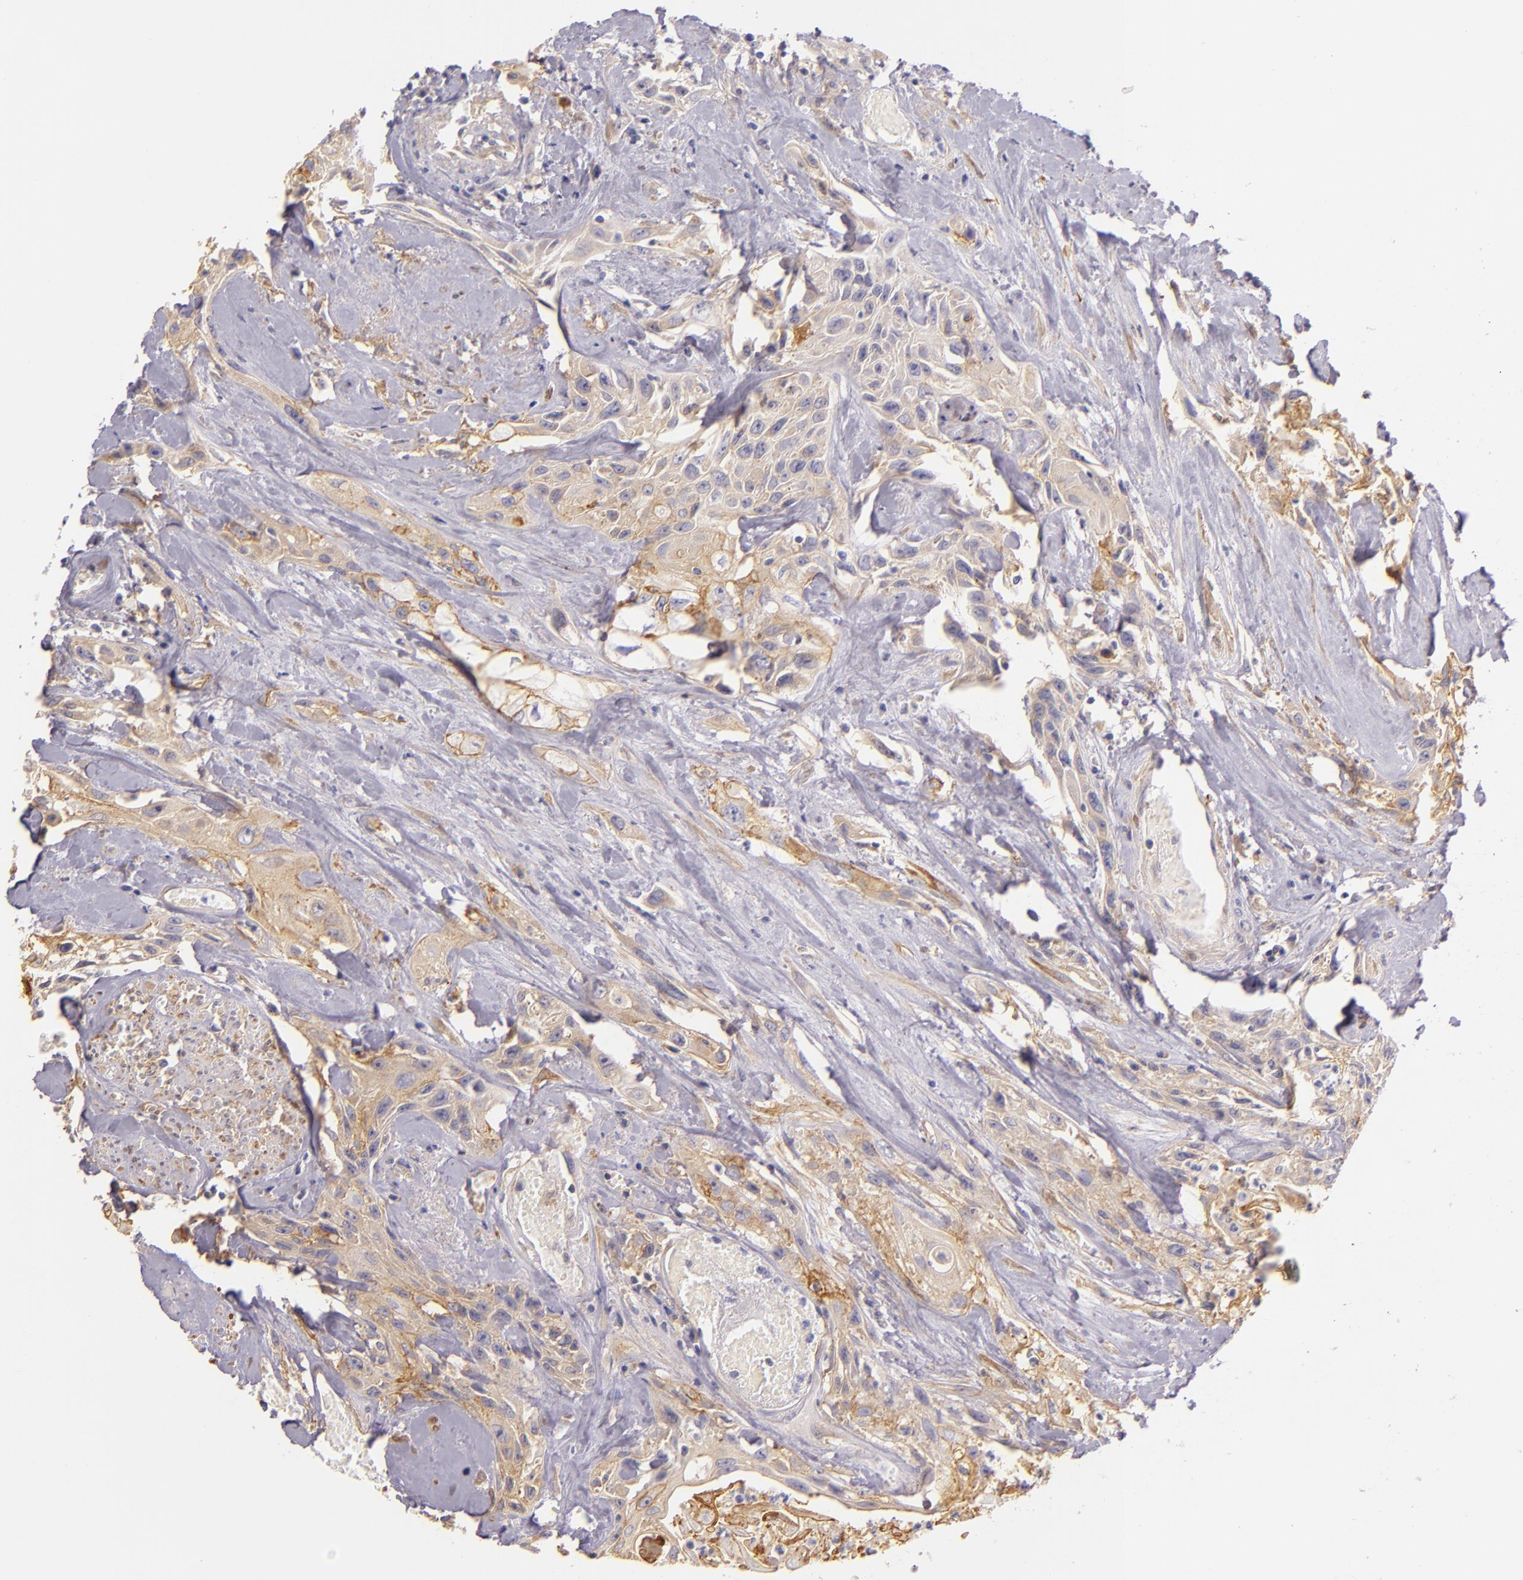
{"staining": {"intensity": "weak", "quantity": ">75%", "location": "cytoplasmic/membranous"}, "tissue": "urothelial cancer", "cell_type": "Tumor cells", "image_type": "cancer", "snomed": [{"axis": "morphology", "description": "Urothelial carcinoma, High grade"}, {"axis": "topography", "description": "Urinary bladder"}], "caption": "Protein analysis of urothelial cancer tissue exhibits weak cytoplasmic/membranous staining in approximately >75% of tumor cells.", "gene": "CTSF", "patient": {"sex": "female", "age": 84}}